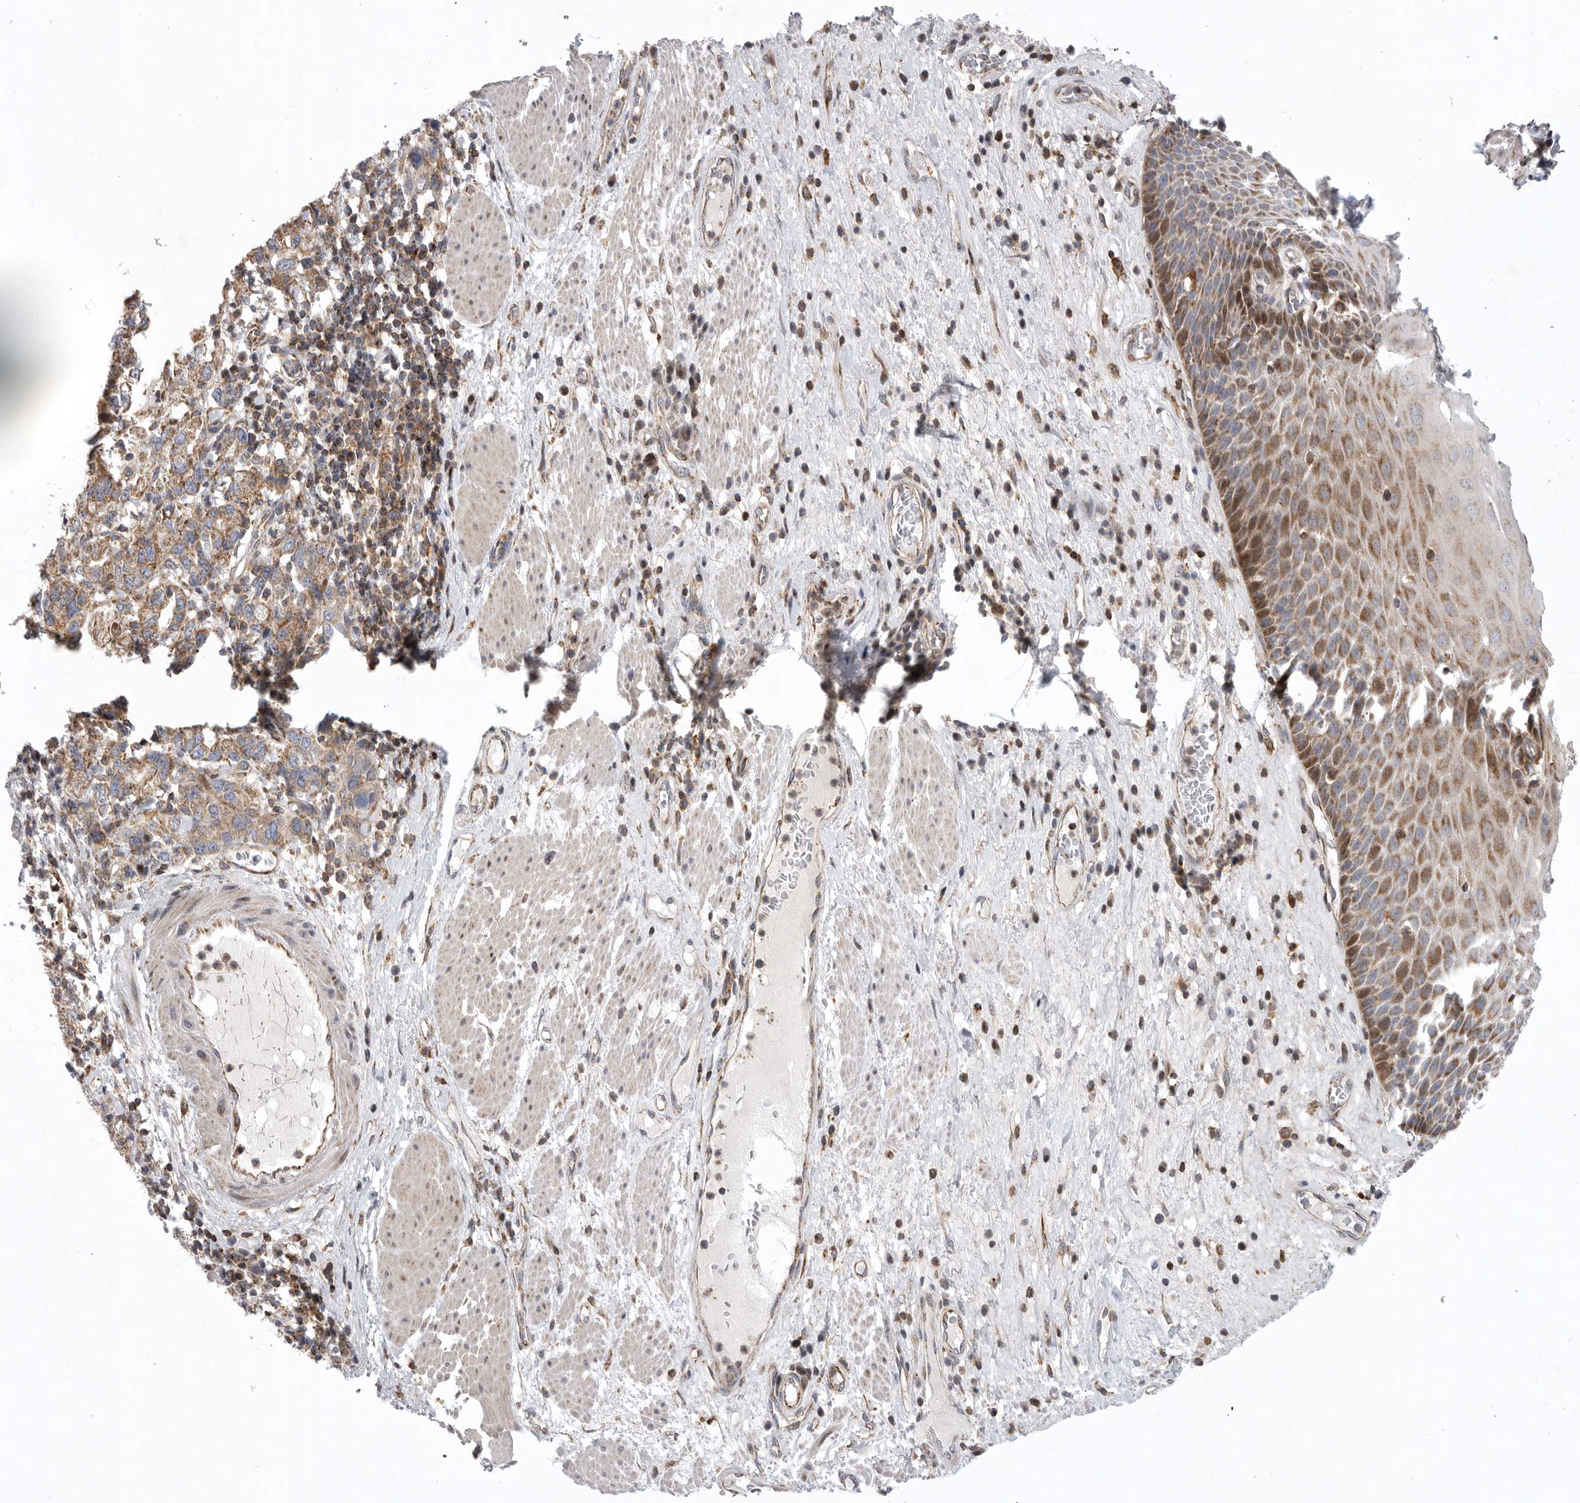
{"staining": {"intensity": "moderate", "quantity": "25%-75%", "location": "cytoplasmic/membranous"}, "tissue": "esophagus", "cell_type": "Squamous epithelial cells", "image_type": "normal", "snomed": [{"axis": "morphology", "description": "Normal tissue, NOS"}, {"axis": "morphology", "description": "Adenocarcinoma, NOS"}, {"axis": "topography", "description": "Esophagus"}], "caption": "The histopathology image demonstrates a brown stain indicating the presence of a protein in the cytoplasmic/membranous of squamous epithelial cells in esophagus. The staining was performed using DAB to visualize the protein expression in brown, while the nuclei were stained in blue with hematoxylin (Magnification: 20x).", "gene": "MPZL1", "patient": {"sex": "male", "age": 62}}